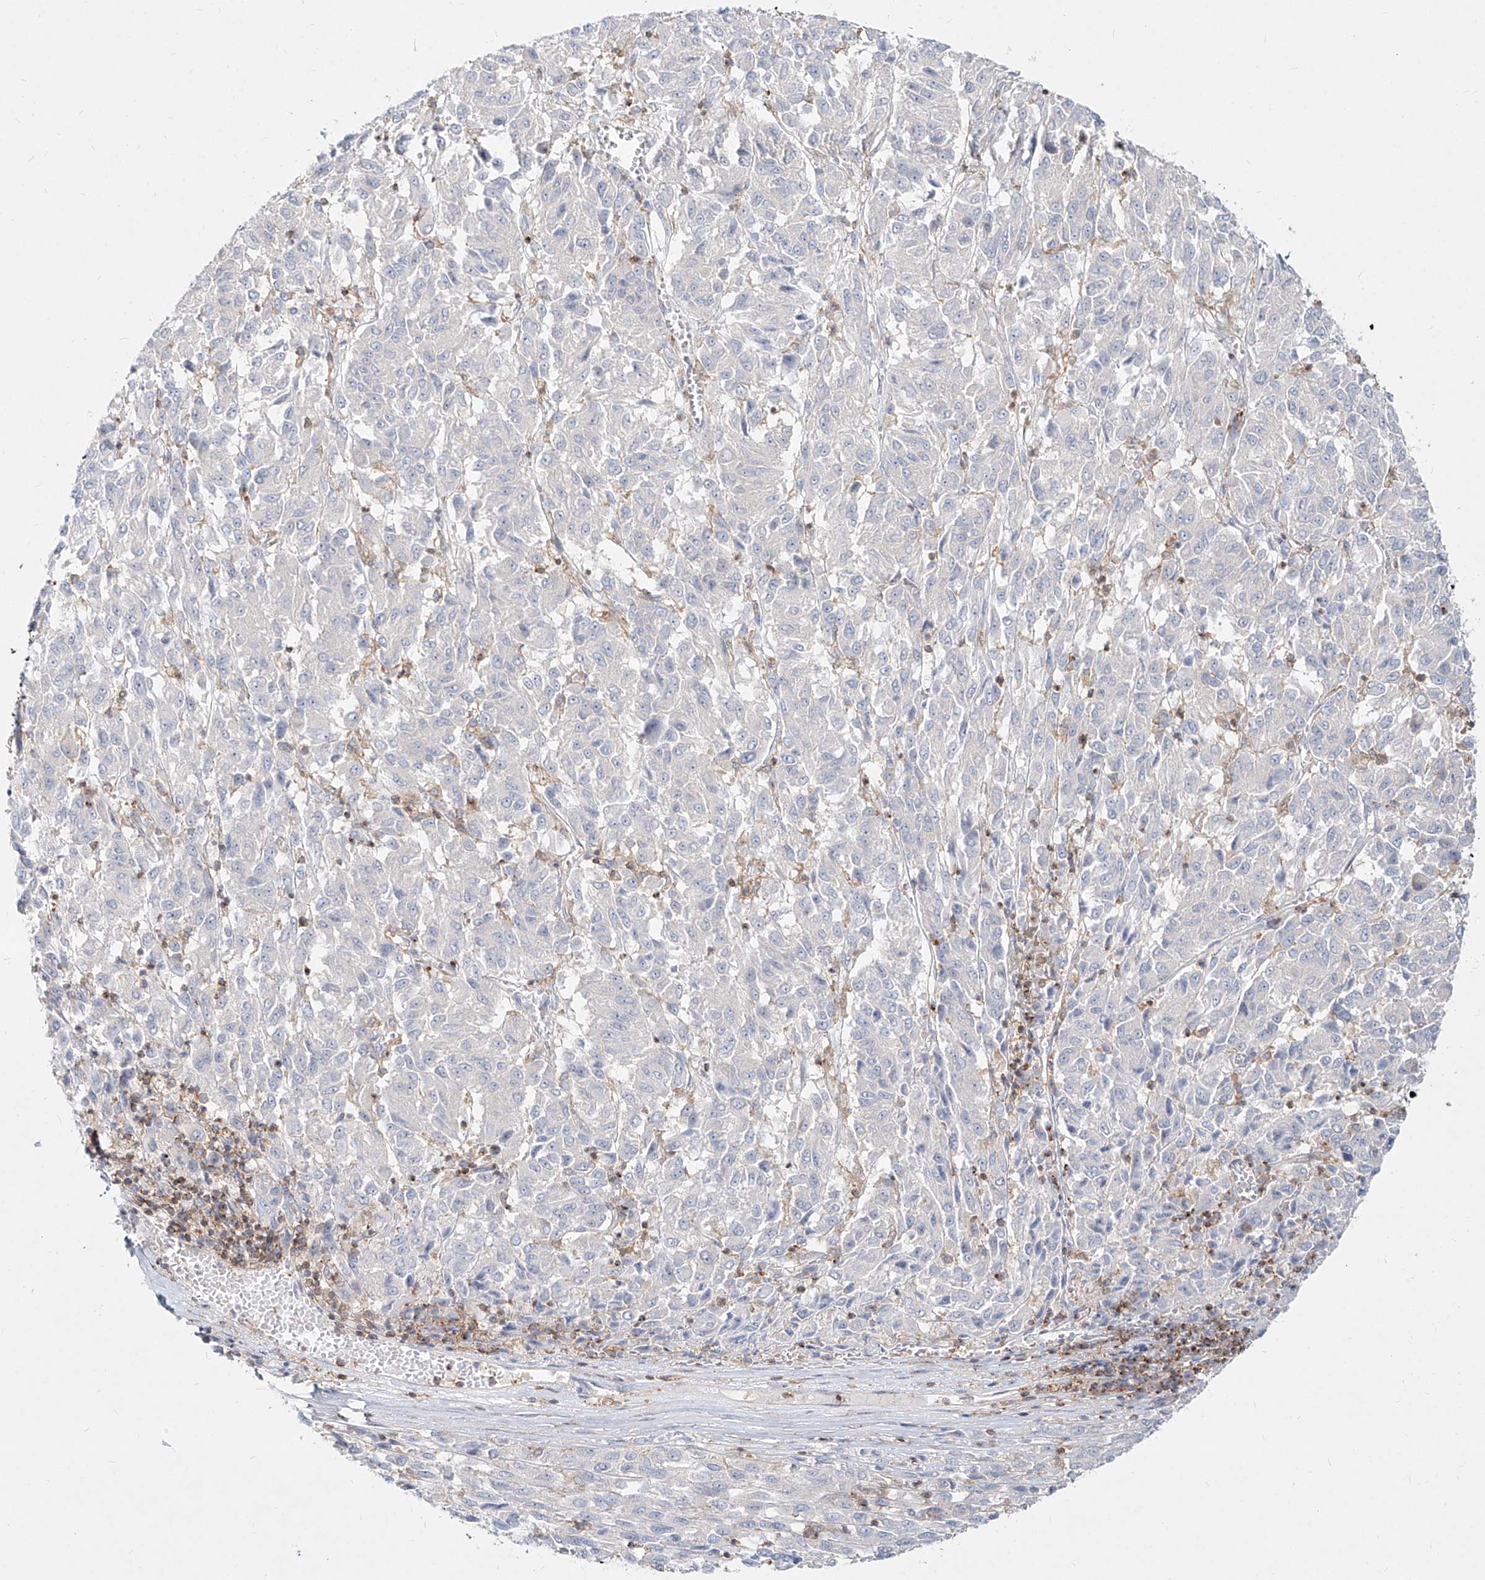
{"staining": {"intensity": "negative", "quantity": "none", "location": "none"}, "tissue": "melanoma", "cell_type": "Tumor cells", "image_type": "cancer", "snomed": [{"axis": "morphology", "description": "Malignant melanoma, Metastatic site"}, {"axis": "topography", "description": "Lung"}], "caption": "This is an immunohistochemistry (IHC) micrograph of malignant melanoma (metastatic site). There is no staining in tumor cells.", "gene": "SLC2A12", "patient": {"sex": "male", "age": 64}}